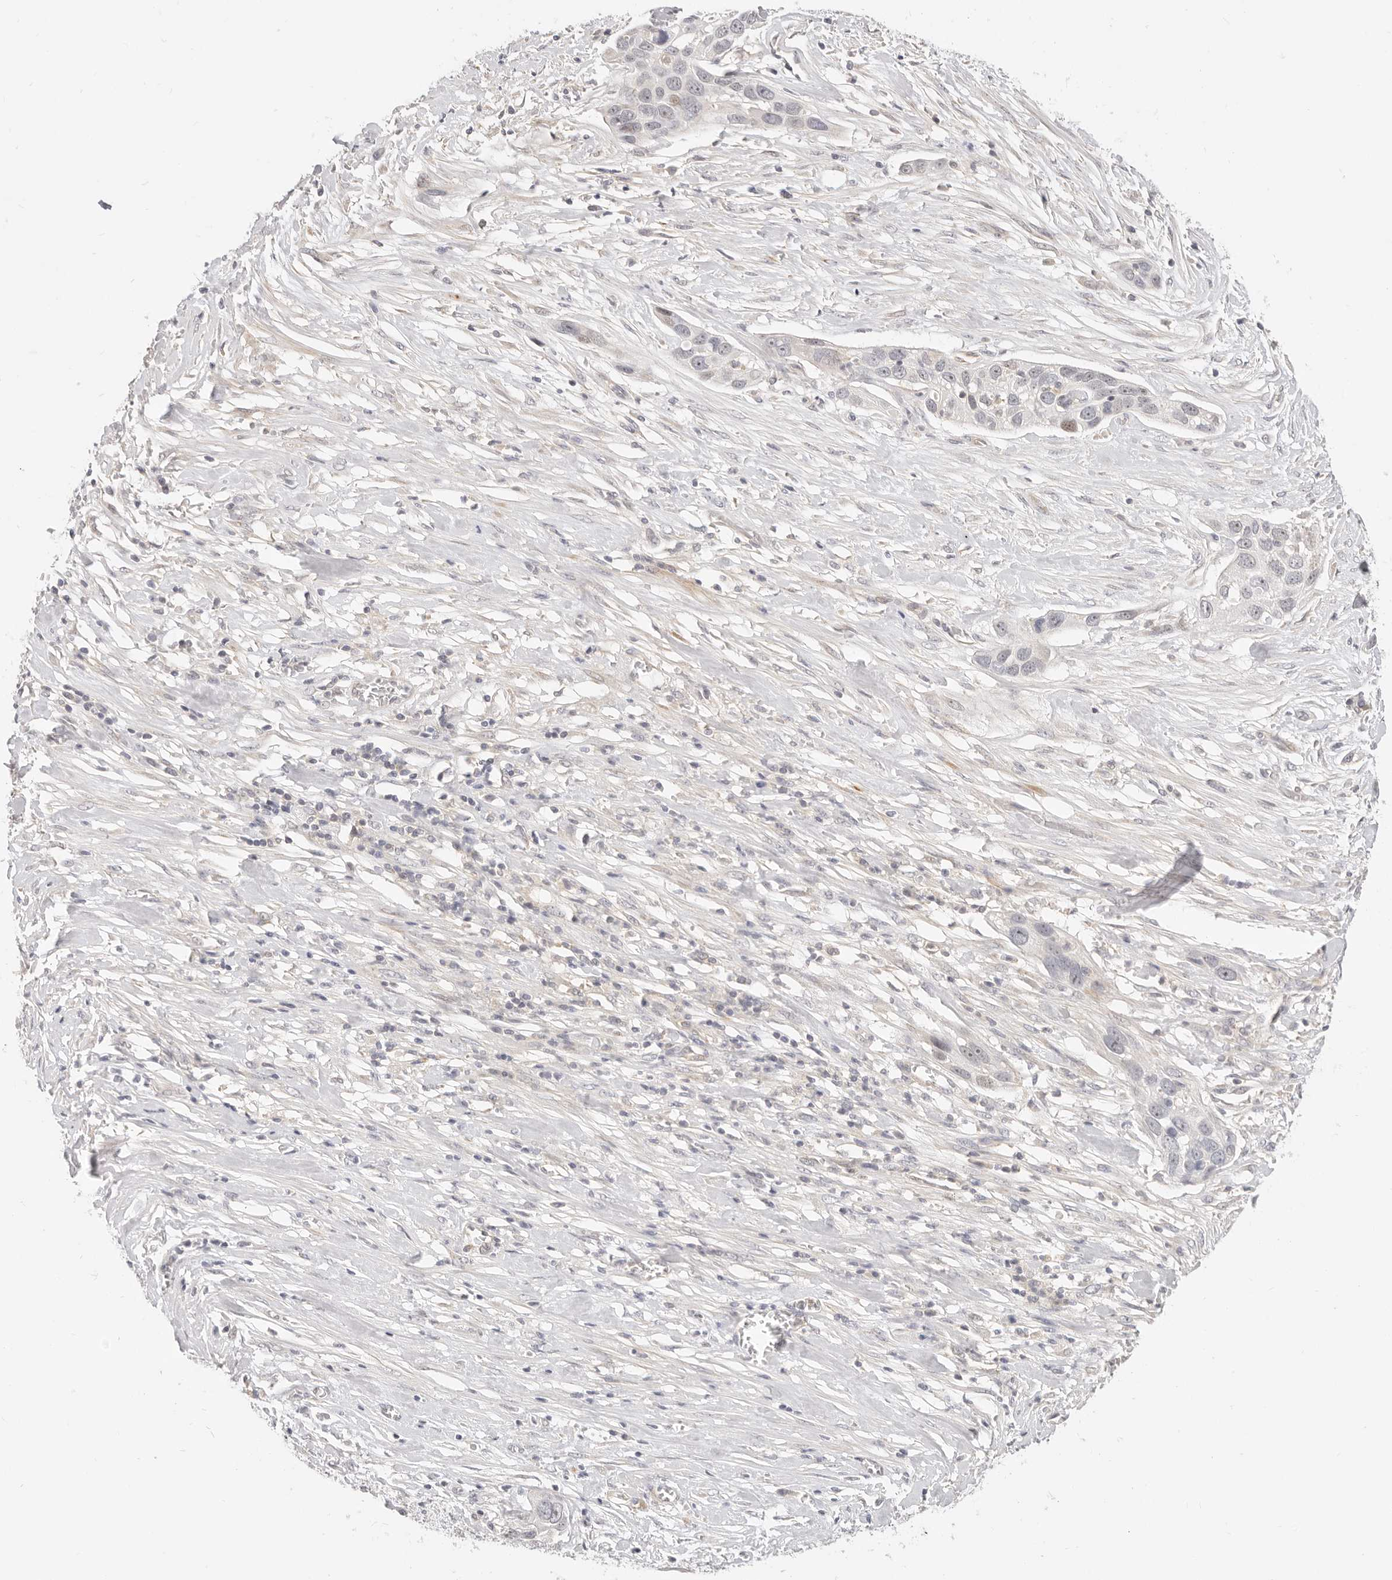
{"staining": {"intensity": "negative", "quantity": "none", "location": "none"}, "tissue": "pancreatic cancer", "cell_type": "Tumor cells", "image_type": "cancer", "snomed": [{"axis": "morphology", "description": "Adenocarcinoma, NOS"}, {"axis": "topography", "description": "Pancreas"}], "caption": "This is an immunohistochemistry photomicrograph of pancreatic adenocarcinoma. There is no positivity in tumor cells.", "gene": "LTB4R2", "patient": {"sex": "female", "age": 60}}